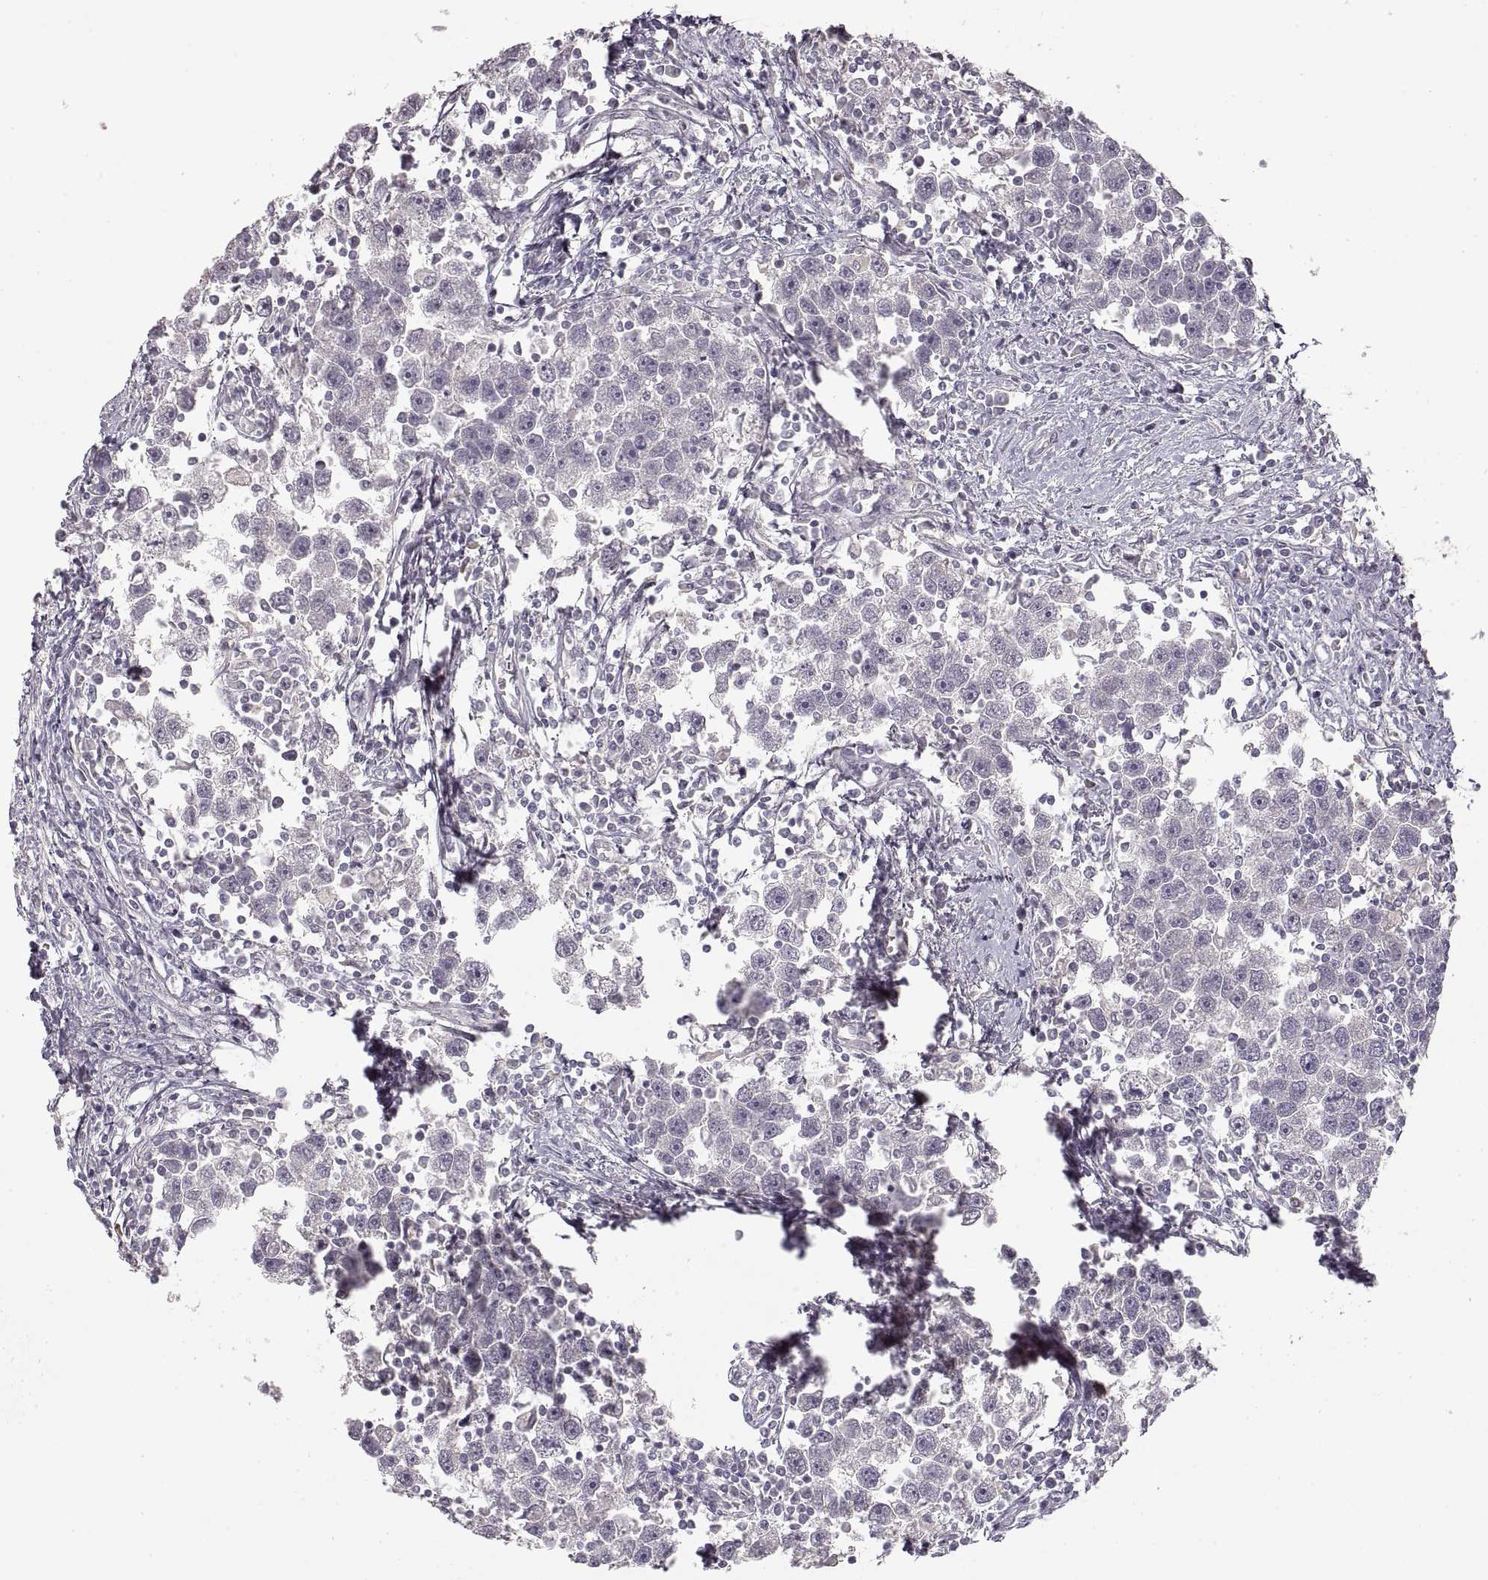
{"staining": {"intensity": "negative", "quantity": "none", "location": "none"}, "tissue": "testis cancer", "cell_type": "Tumor cells", "image_type": "cancer", "snomed": [{"axis": "morphology", "description": "Seminoma, NOS"}, {"axis": "topography", "description": "Testis"}], "caption": "Immunohistochemistry (IHC) of testis cancer demonstrates no staining in tumor cells. The staining is performed using DAB (3,3'-diaminobenzidine) brown chromogen with nuclei counter-stained in using hematoxylin.", "gene": "LAMC2", "patient": {"sex": "male", "age": 30}}